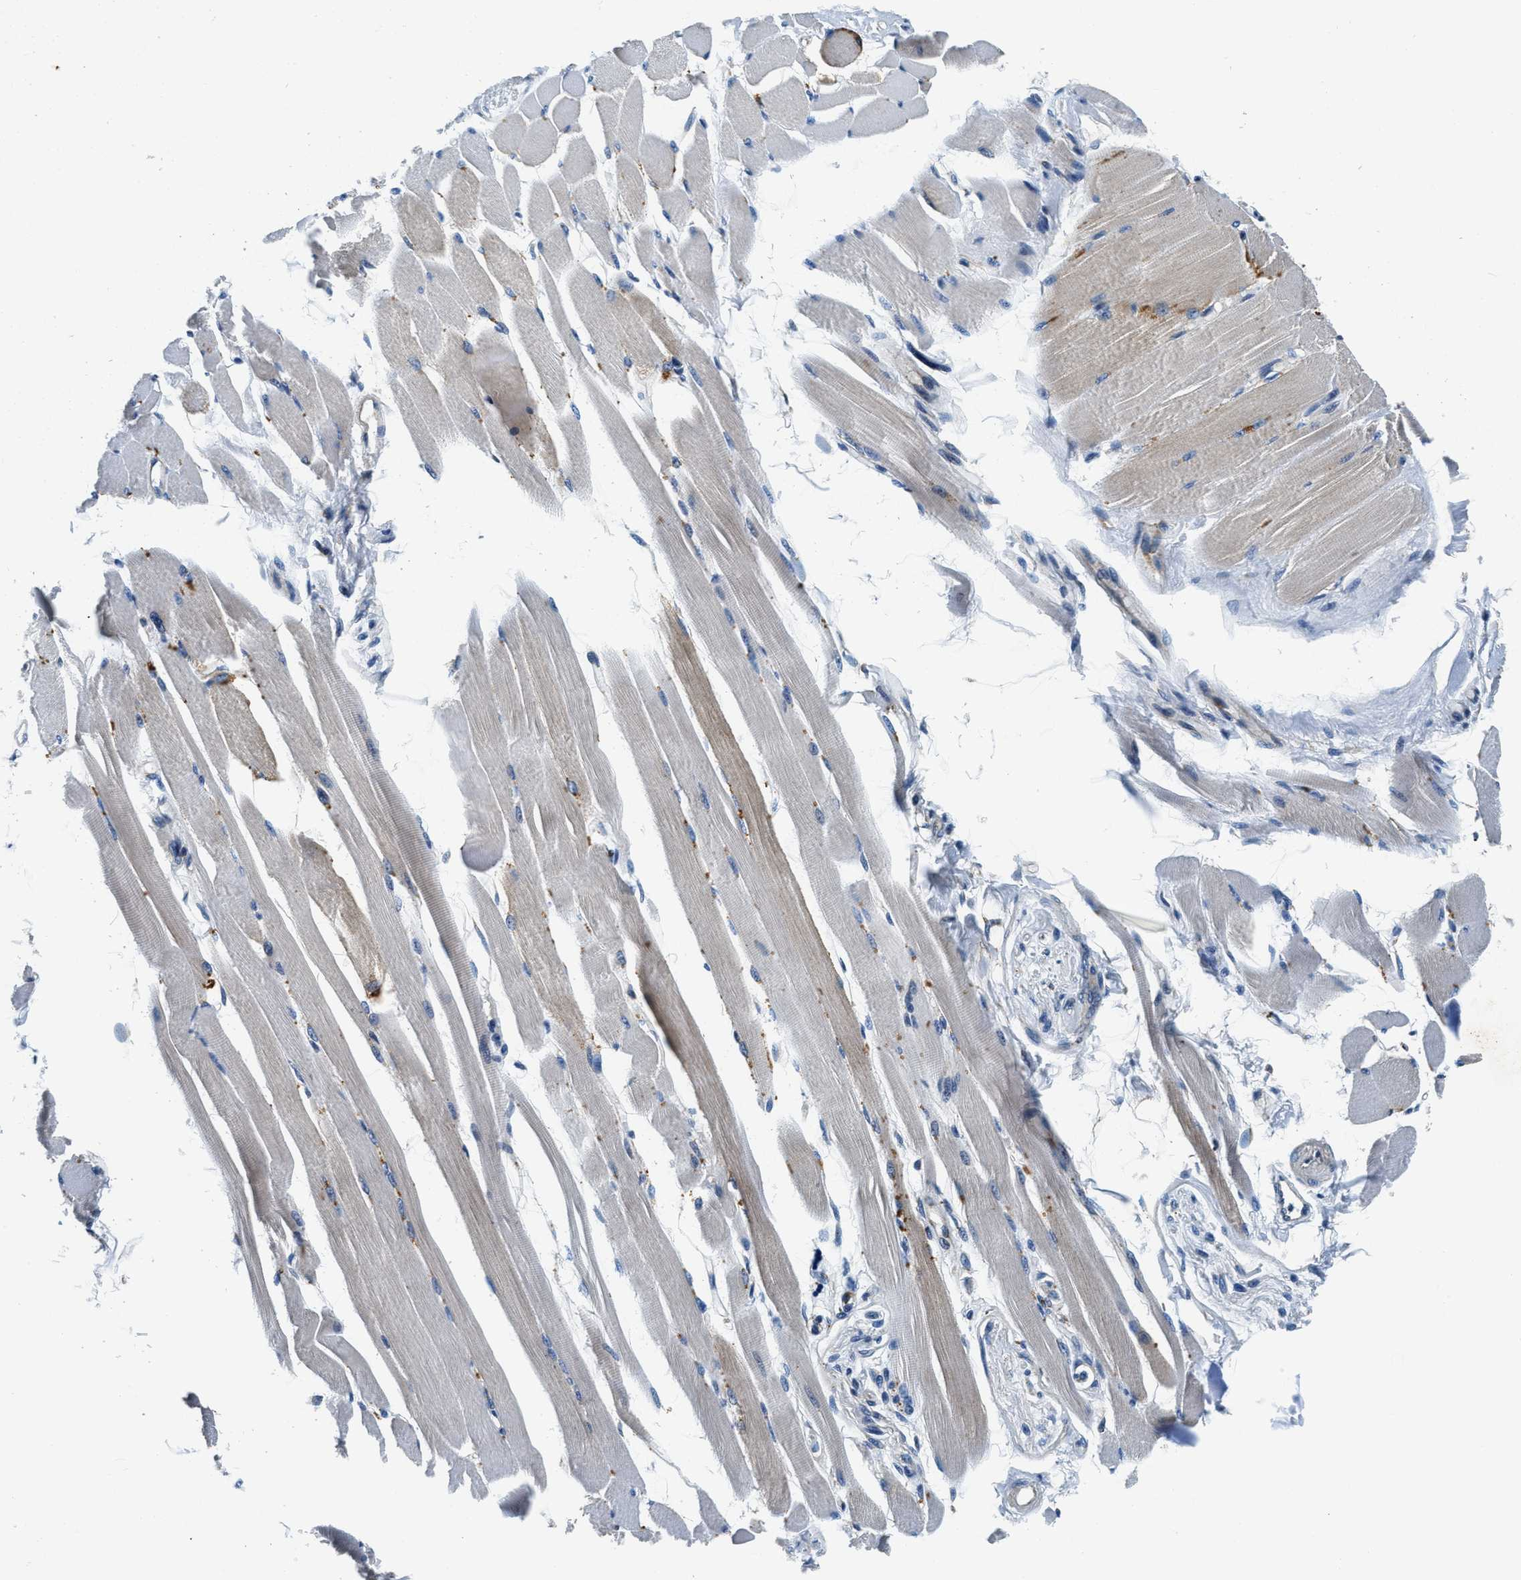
{"staining": {"intensity": "moderate", "quantity": "<25%", "location": "cytoplasmic/membranous"}, "tissue": "skeletal muscle", "cell_type": "Myocytes", "image_type": "normal", "snomed": [{"axis": "morphology", "description": "Normal tissue, NOS"}, {"axis": "topography", "description": "Skeletal muscle"}, {"axis": "topography", "description": "Peripheral nerve tissue"}], "caption": "Protein staining by immunohistochemistry (IHC) exhibits moderate cytoplasmic/membranous positivity in approximately <25% of myocytes in normal skeletal muscle.", "gene": "SAMD4B", "patient": {"sex": "female", "age": 84}}